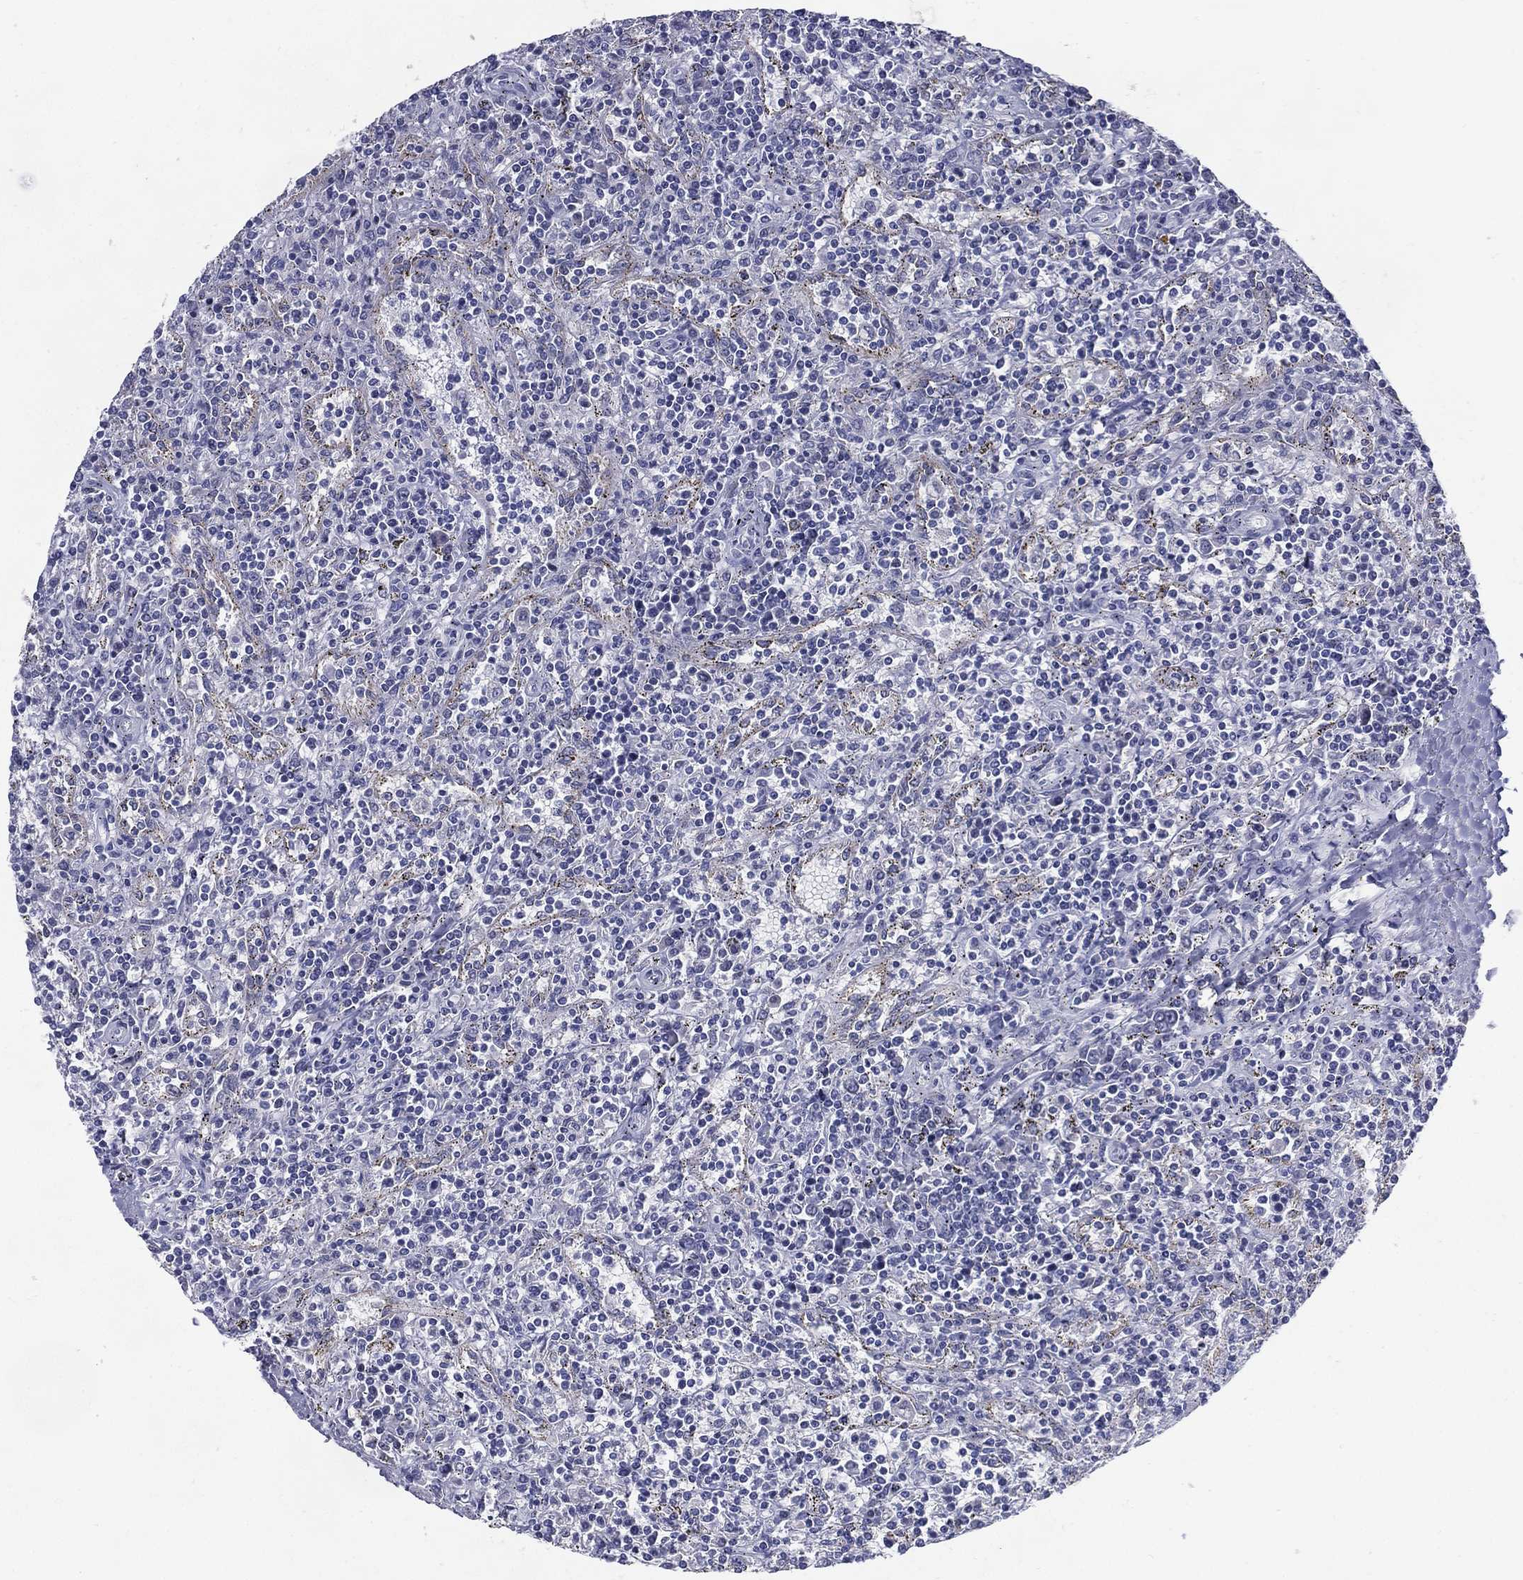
{"staining": {"intensity": "negative", "quantity": "none", "location": "none"}, "tissue": "lymphoma", "cell_type": "Tumor cells", "image_type": "cancer", "snomed": [{"axis": "morphology", "description": "Malignant lymphoma, non-Hodgkin's type, Low grade"}, {"axis": "topography", "description": "Spleen"}], "caption": "Tumor cells show no significant protein expression in malignant lymphoma, non-Hodgkin's type (low-grade).", "gene": "KIF2C", "patient": {"sex": "male", "age": 62}}